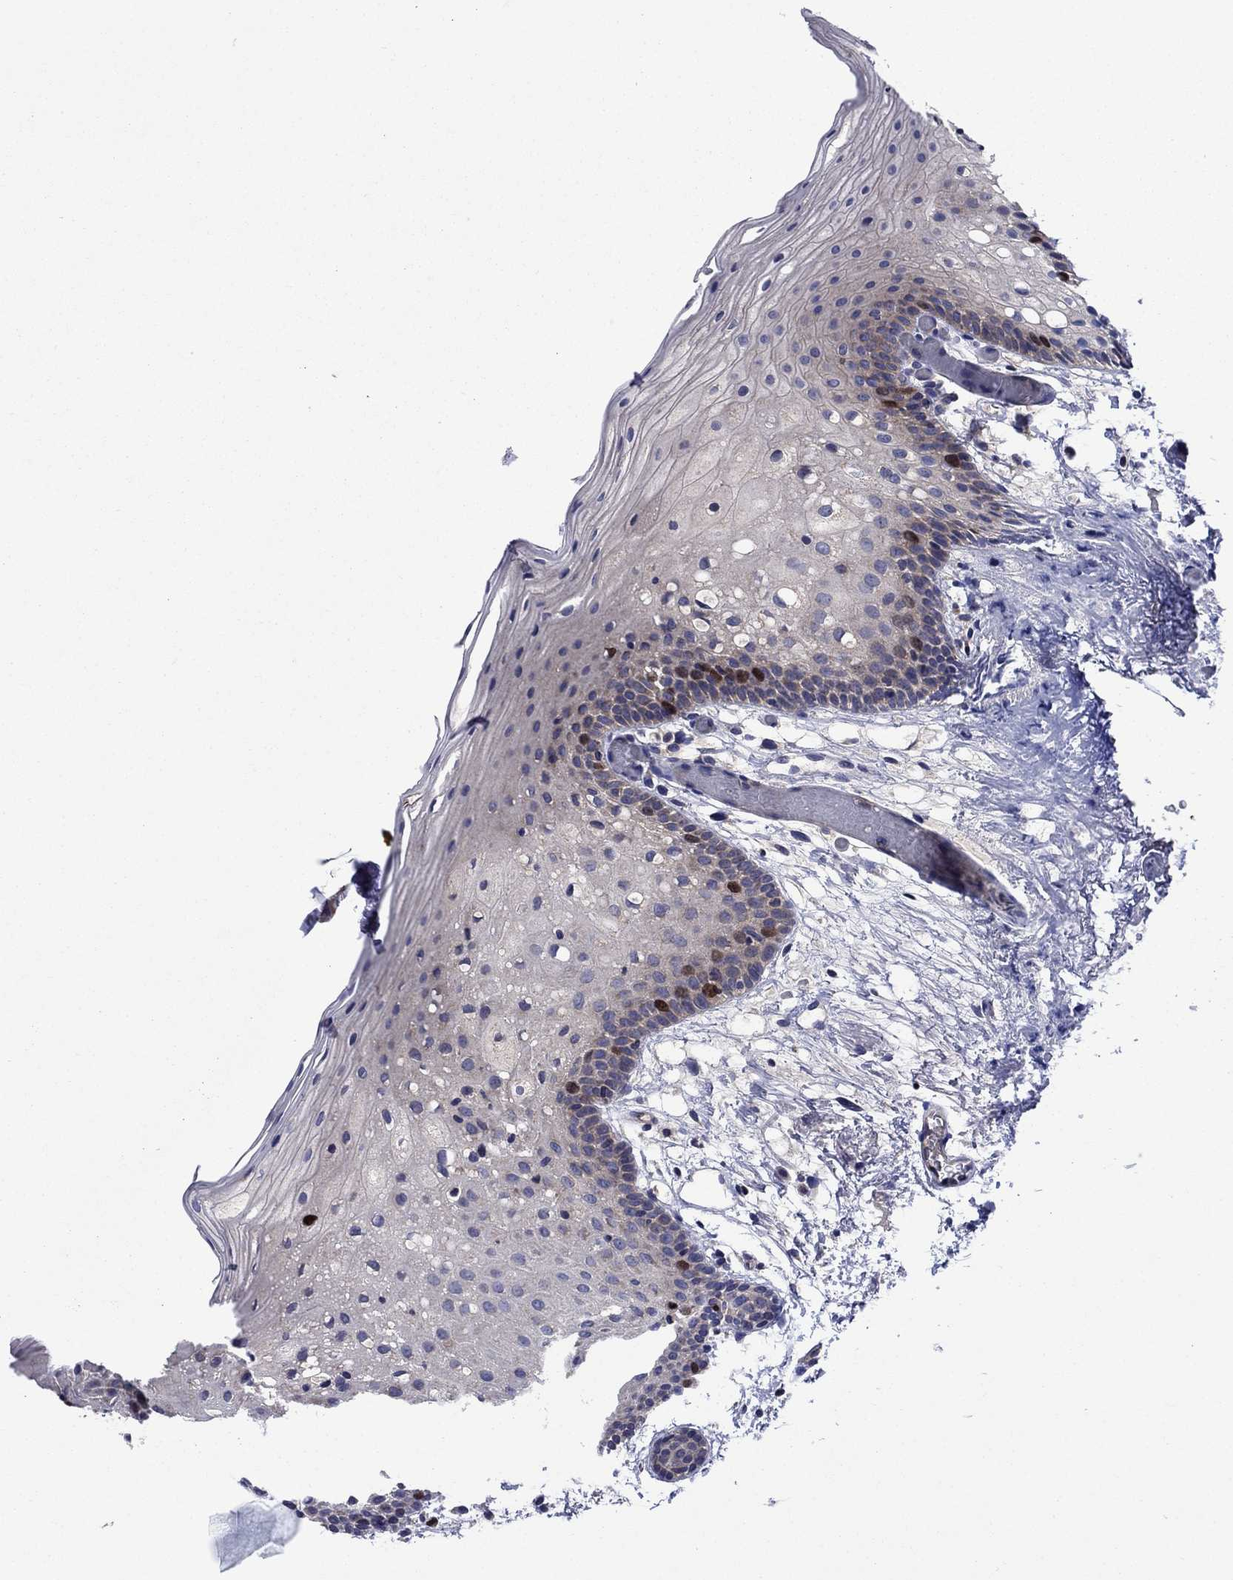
{"staining": {"intensity": "strong", "quantity": "<25%", "location": "nuclear"}, "tissue": "oral mucosa", "cell_type": "Squamous epithelial cells", "image_type": "normal", "snomed": [{"axis": "morphology", "description": "Normal tissue, NOS"}, {"axis": "topography", "description": "Oral tissue"}, {"axis": "topography", "description": "Tounge, NOS"}], "caption": "The photomicrograph demonstrates staining of unremarkable oral mucosa, revealing strong nuclear protein staining (brown color) within squamous epithelial cells. (DAB = brown stain, brightfield microscopy at high magnification).", "gene": "KIF22", "patient": {"sex": "female", "age": 83}}